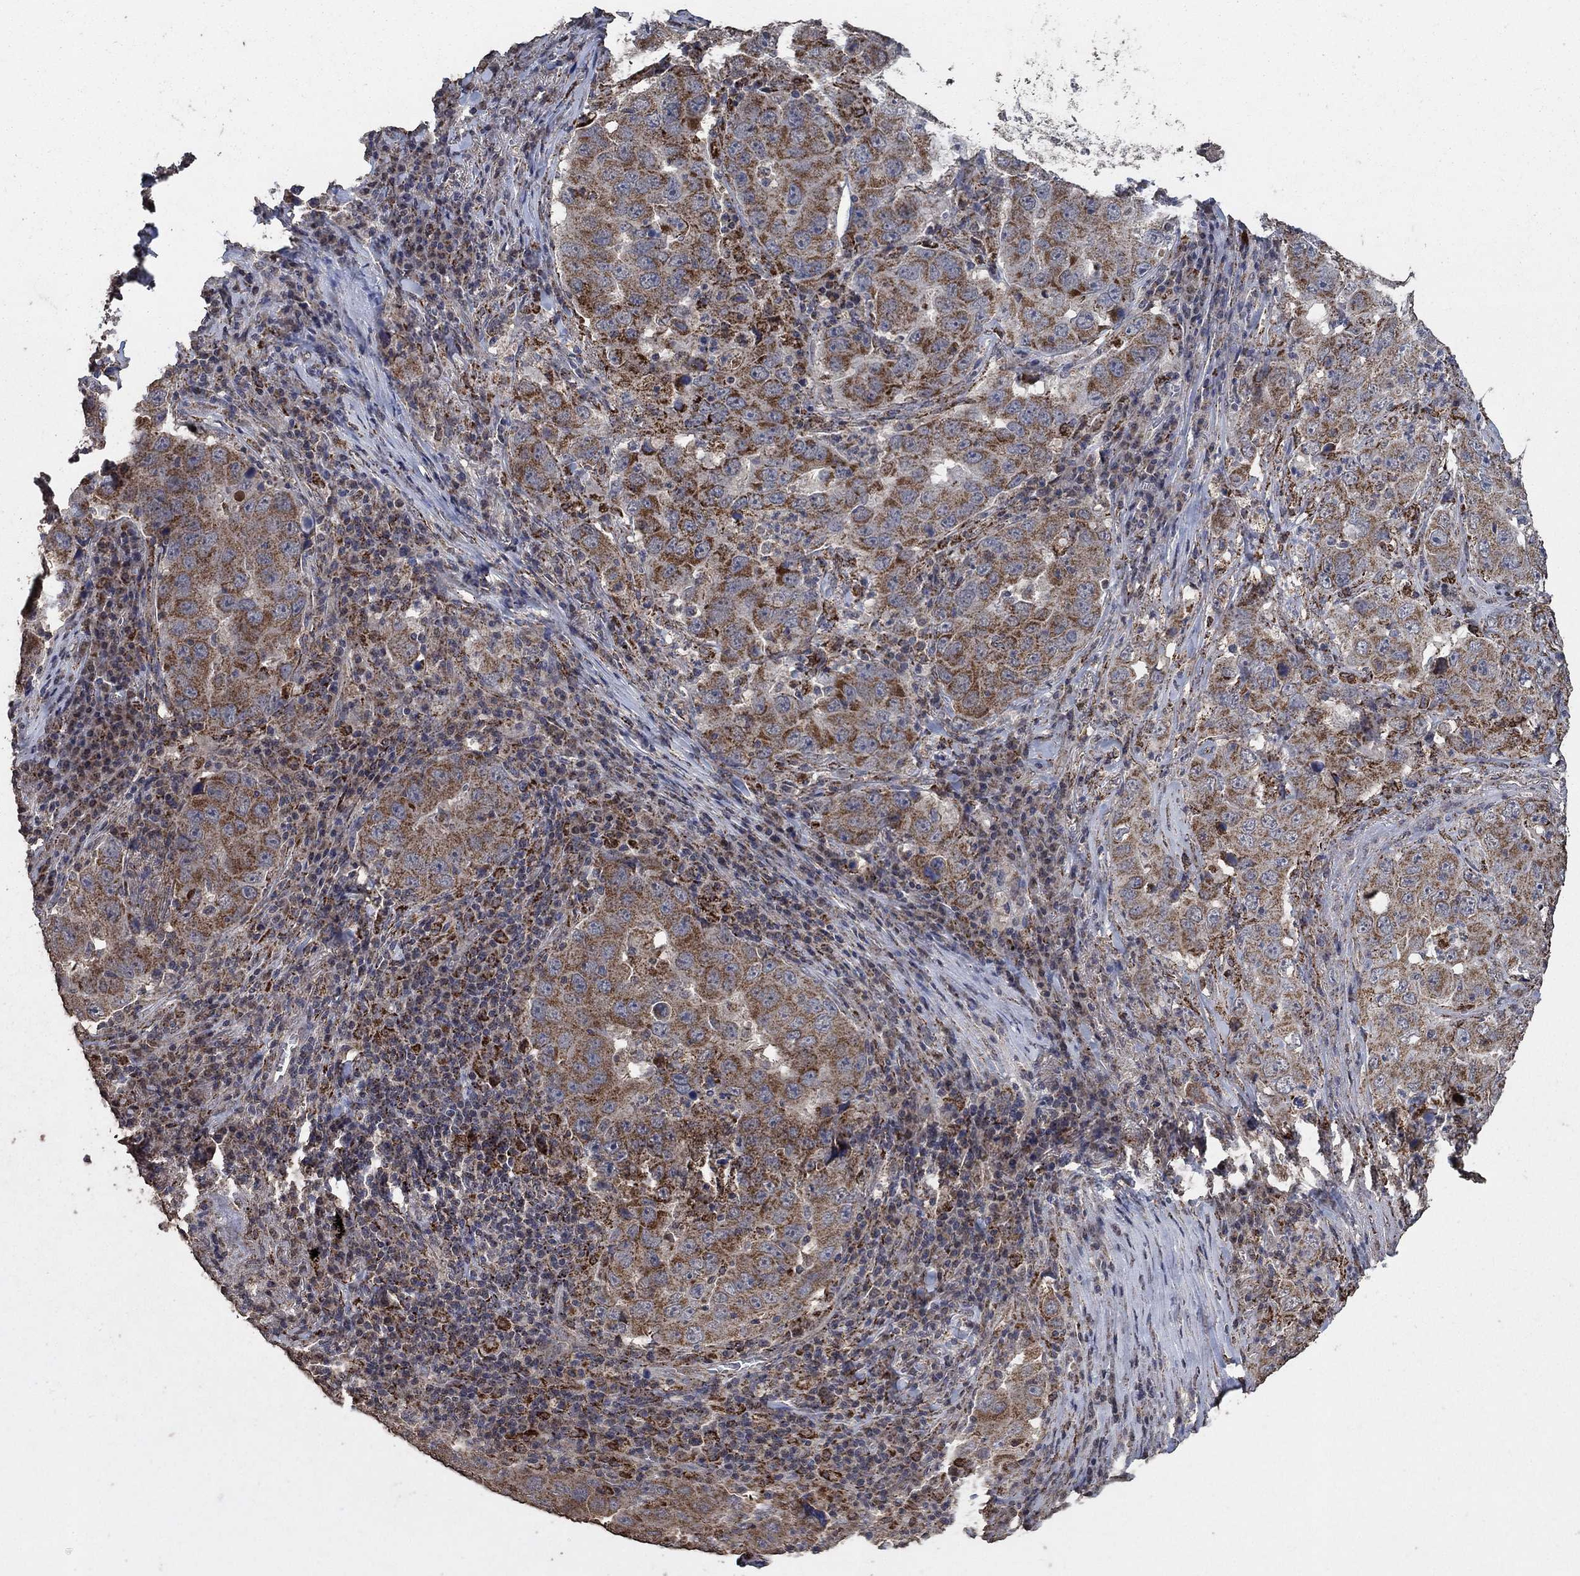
{"staining": {"intensity": "strong", "quantity": "25%-75%", "location": "cytoplasmic/membranous"}, "tissue": "lung cancer", "cell_type": "Tumor cells", "image_type": "cancer", "snomed": [{"axis": "morphology", "description": "Adenocarcinoma, NOS"}, {"axis": "topography", "description": "Lung"}], "caption": "A high amount of strong cytoplasmic/membranous staining is present in about 25%-75% of tumor cells in lung cancer tissue.", "gene": "MRPS24", "patient": {"sex": "male", "age": 73}}